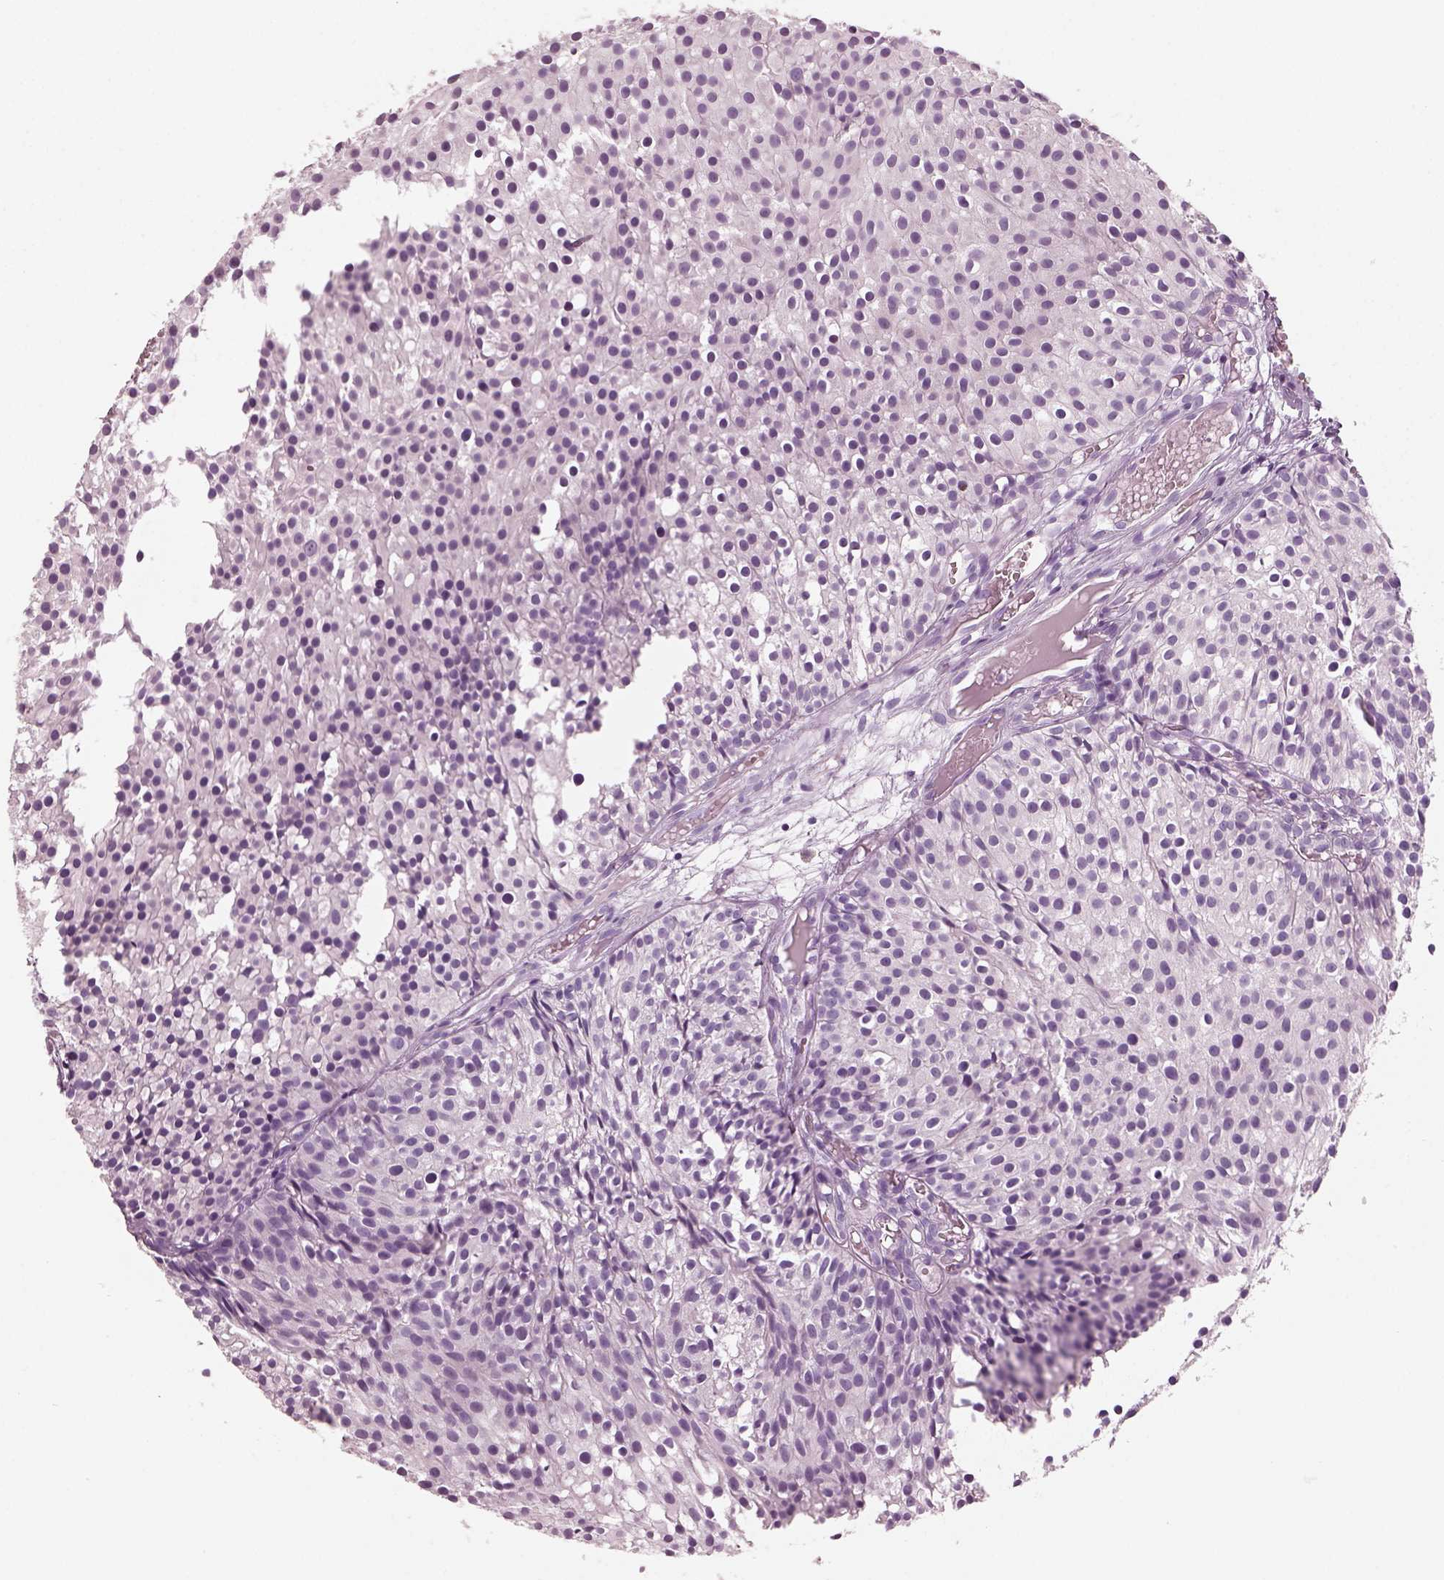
{"staining": {"intensity": "negative", "quantity": "none", "location": "none"}, "tissue": "urothelial cancer", "cell_type": "Tumor cells", "image_type": "cancer", "snomed": [{"axis": "morphology", "description": "Urothelial carcinoma, Low grade"}, {"axis": "topography", "description": "Urinary bladder"}], "caption": "An image of human urothelial cancer is negative for staining in tumor cells.", "gene": "SLC27A2", "patient": {"sex": "male", "age": 63}}